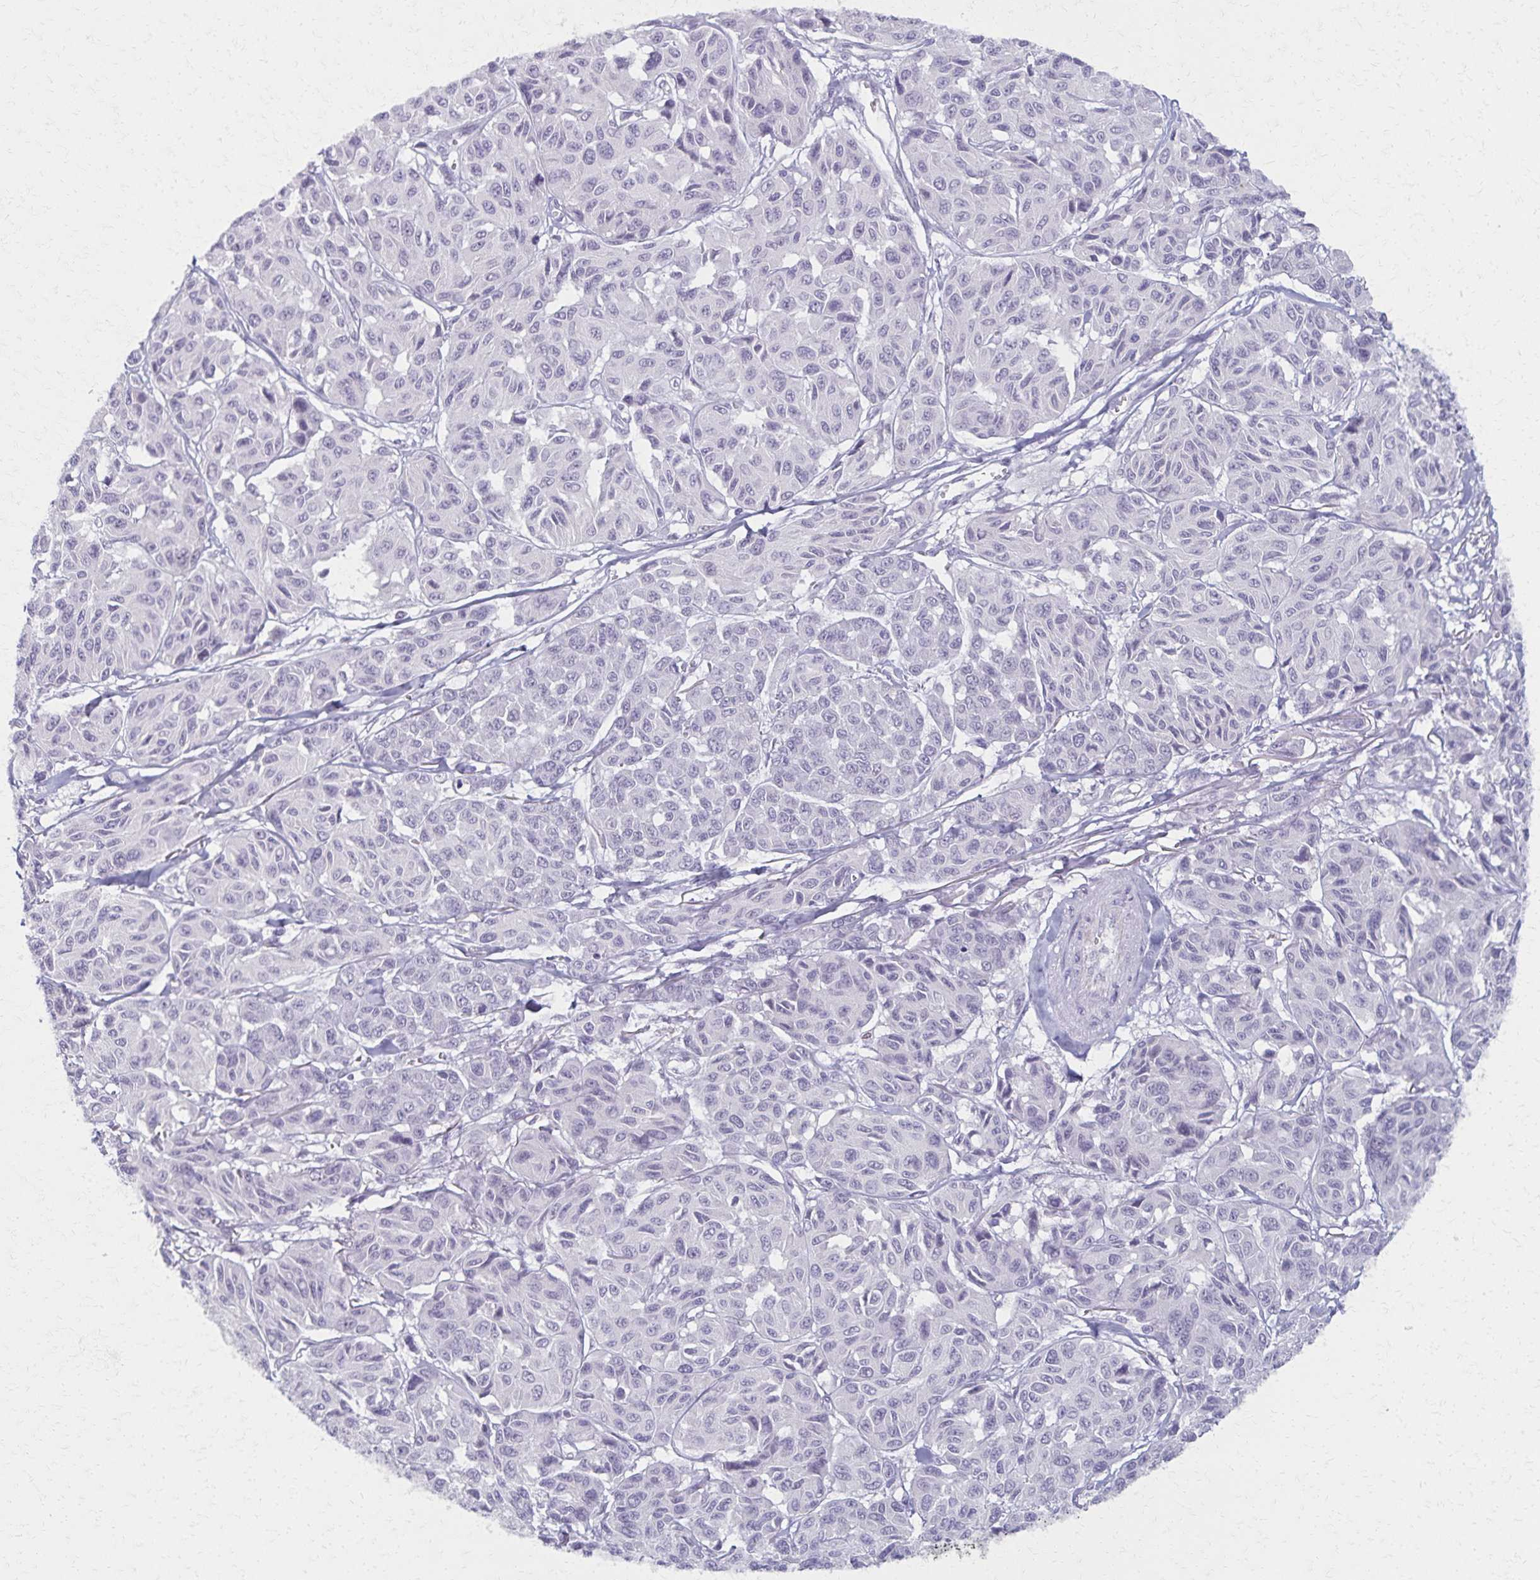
{"staining": {"intensity": "negative", "quantity": "none", "location": "none"}, "tissue": "melanoma", "cell_type": "Tumor cells", "image_type": "cancer", "snomed": [{"axis": "morphology", "description": "Malignant melanoma, NOS"}, {"axis": "topography", "description": "Skin"}], "caption": "Human malignant melanoma stained for a protein using immunohistochemistry shows no staining in tumor cells.", "gene": "MORC4", "patient": {"sex": "female", "age": 66}}